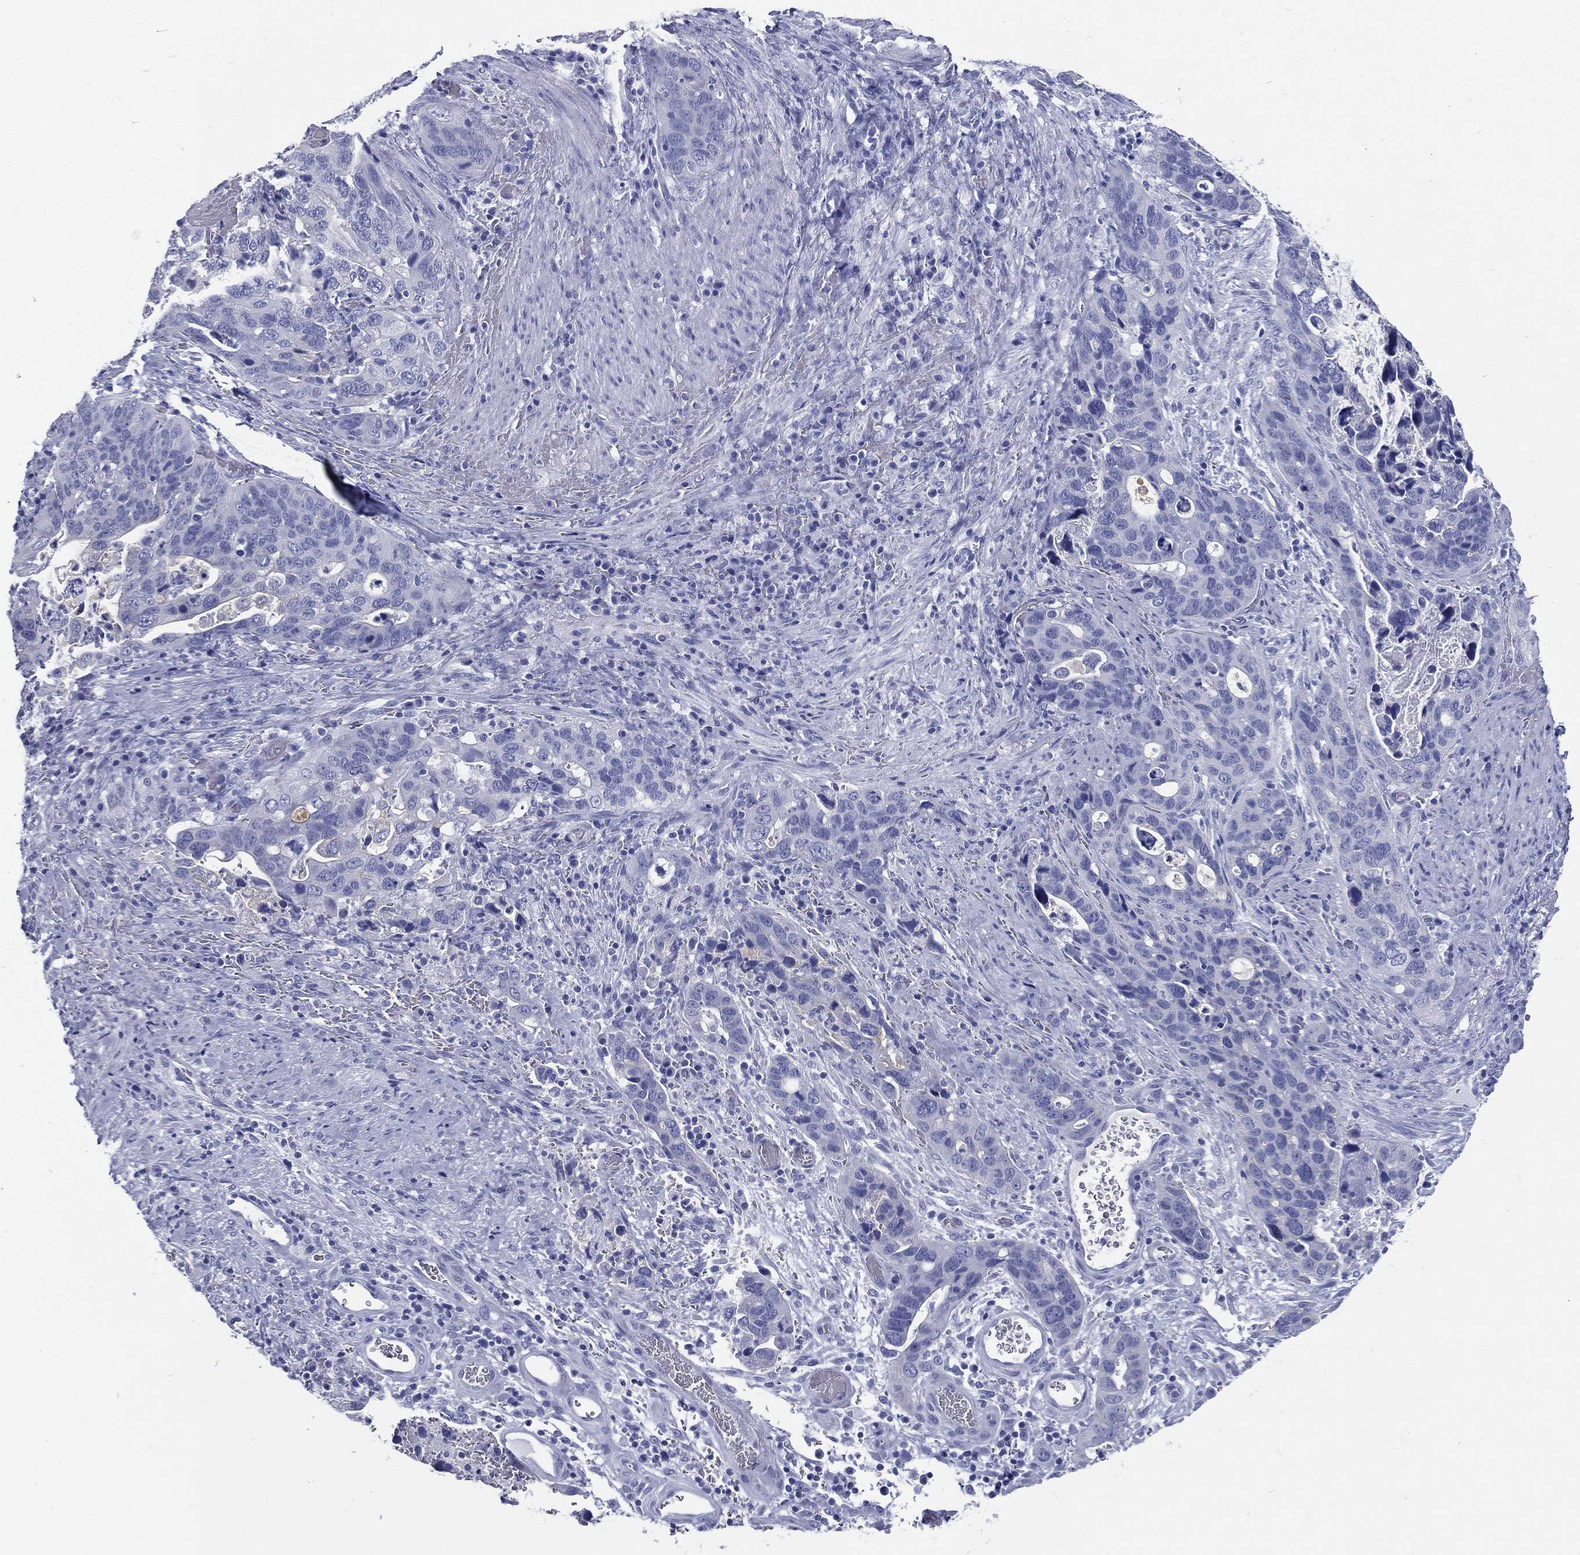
{"staining": {"intensity": "negative", "quantity": "none", "location": "none"}, "tissue": "stomach cancer", "cell_type": "Tumor cells", "image_type": "cancer", "snomed": [{"axis": "morphology", "description": "Adenocarcinoma, NOS"}, {"axis": "topography", "description": "Stomach"}], "caption": "There is no significant expression in tumor cells of stomach adenocarcinoma.", "gene": "RSPH4A", "patient": {"sex": "male", "age": 54}}